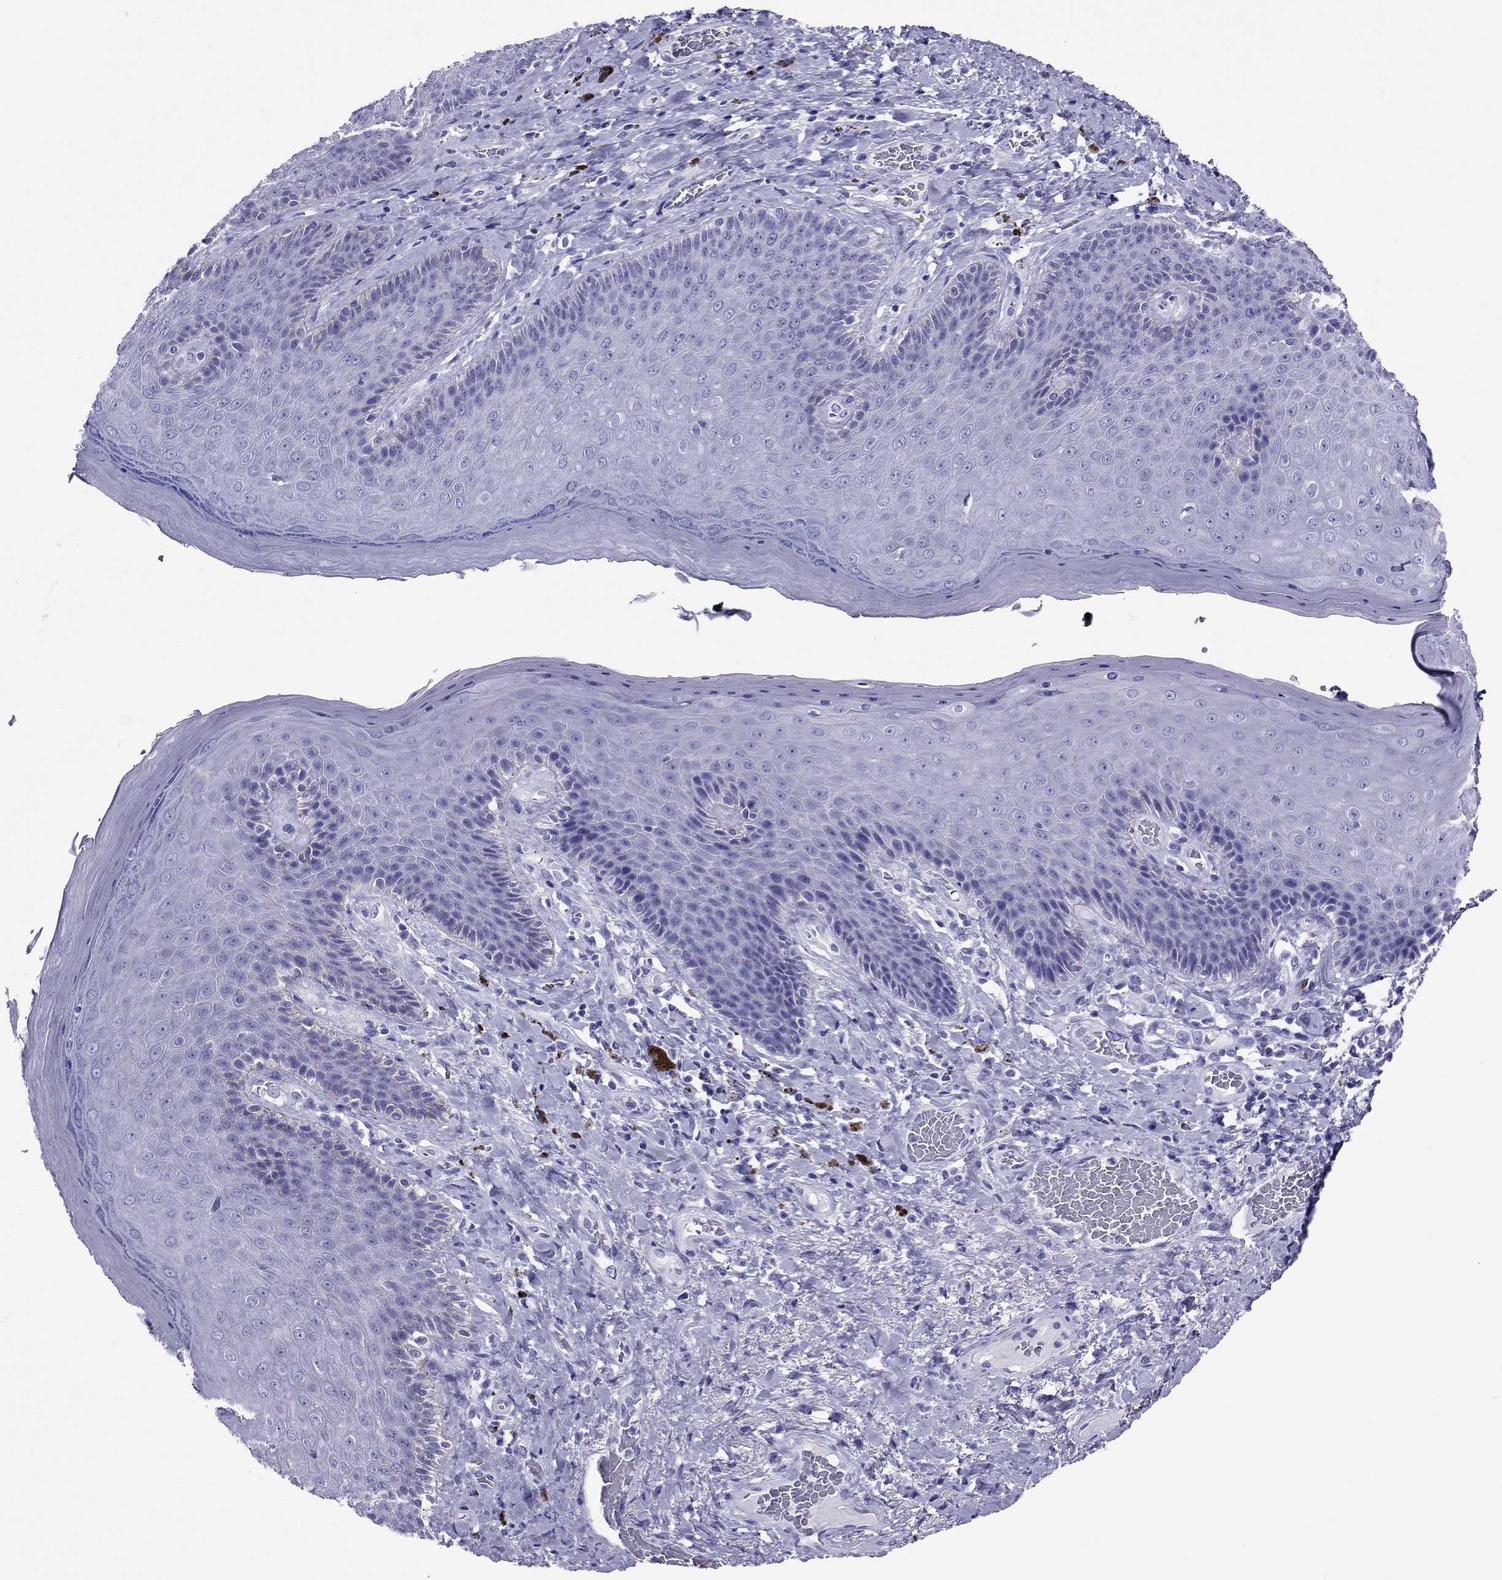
{"staining": {"intensity": "negative", "quantity": "none", "location": "none"}, "tissue": "skin", "cell_type": "Epidermal cells", "image_type": "normal", "snomed": [{"axis": "morphology", "description": "Normal tissue, NOS"}, {"axis": "topography", "description": "Skeletal muscle"}, {"axis": "topography", "description": "Anal"}, {"axis": "topography", "description": "Peripheral nerve tissue"}], "caption": "Immunohistochemical staining of unremarkable skin exhibits no significant expression in epidermal cells. (Immunohistochemistry, brightfield microscopy, high magnification).", "gene": "AVPR1B", "patient": {"sex": "male", "age": 53}}